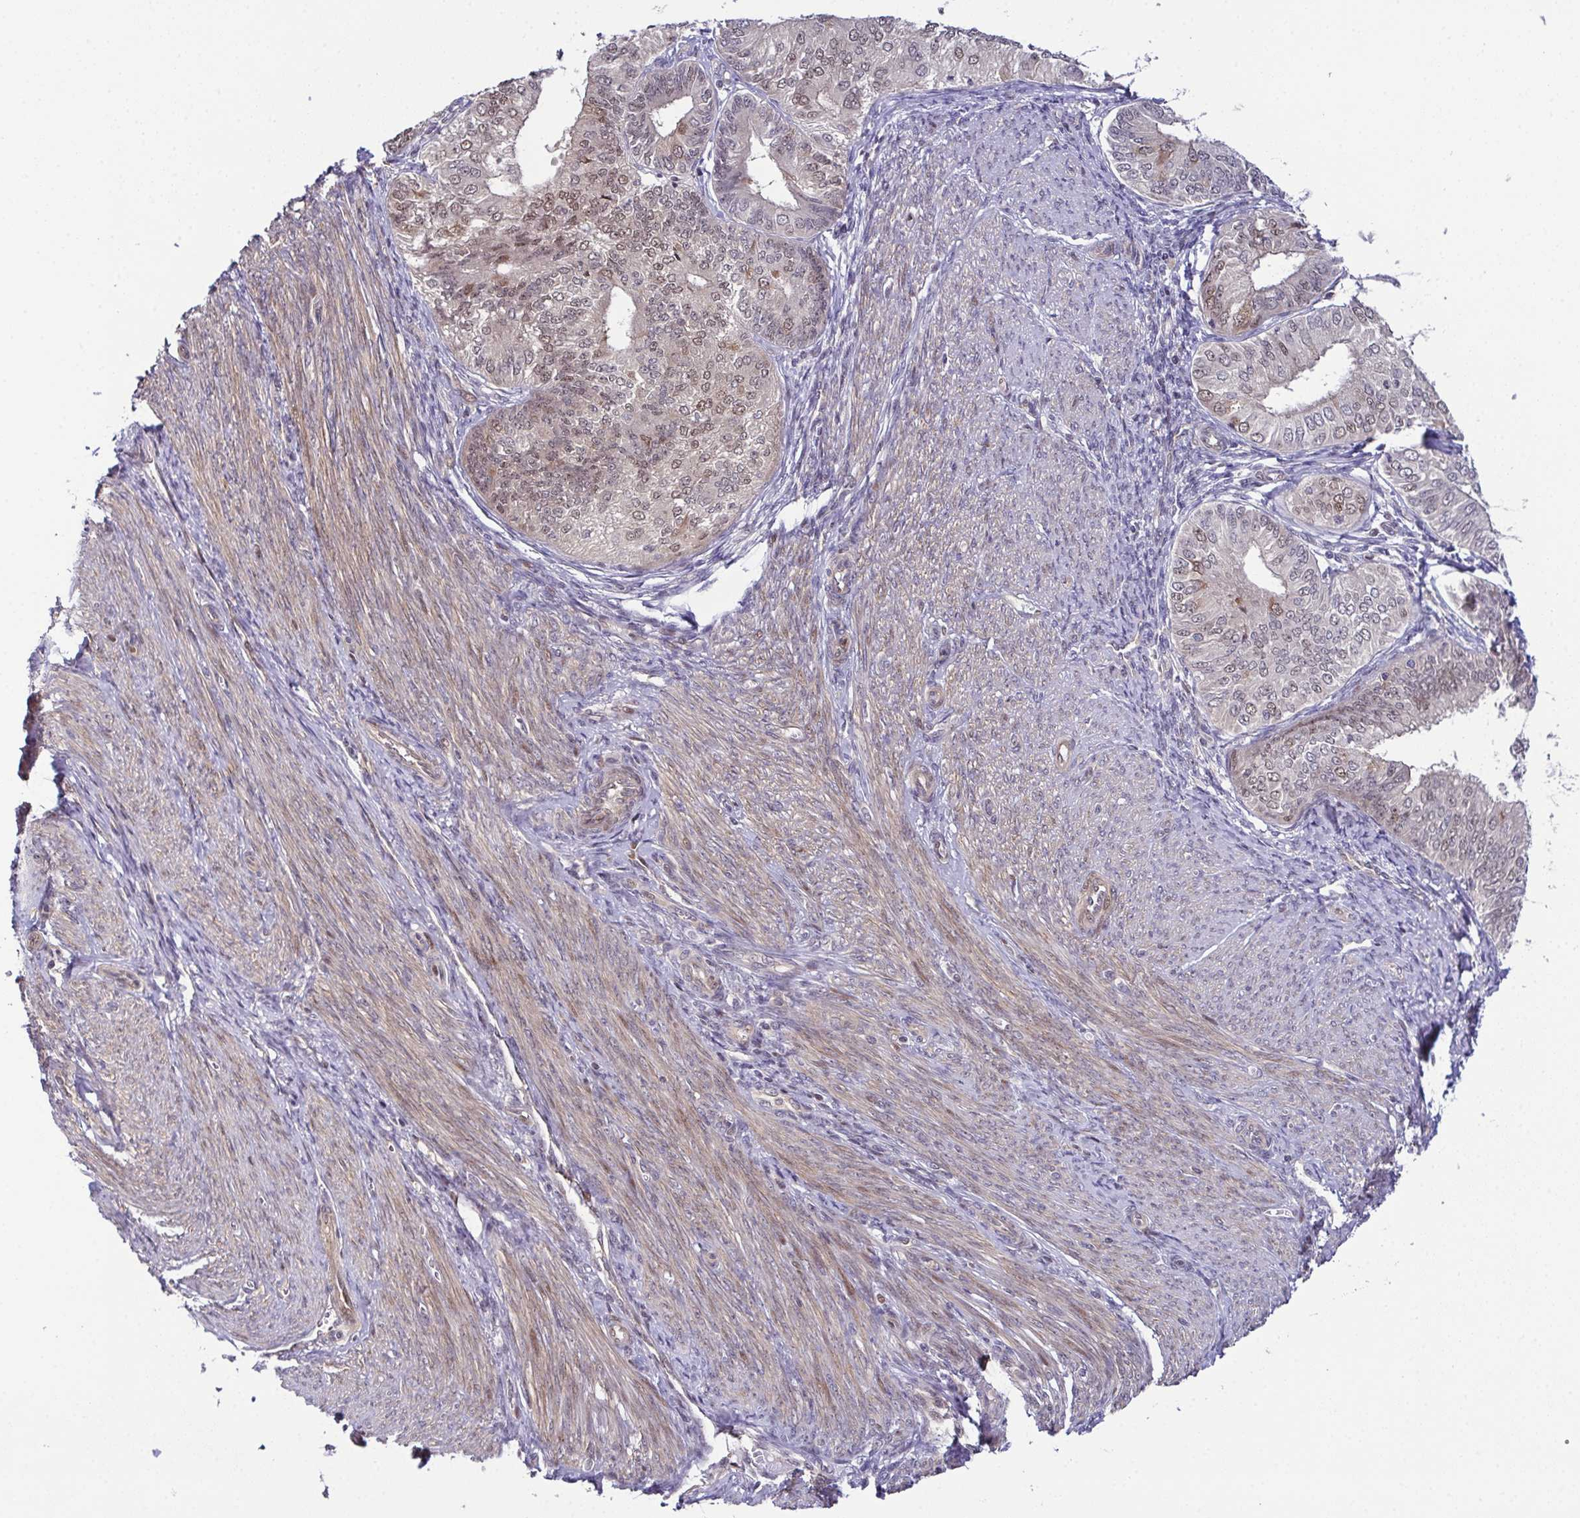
{"staining": {"intensity": "weak", "quantity": "25%-75%", "location": "nuclear"}, "tissue": "endometrial cancer", "cell_type": "Tumor cells", "image_type": "cancer", "snomed": [{"axis": "morphology", "description": "Adenocarcinoma, NOS"}, {"axis": "topography", "description": "Endometrium"}], "caption": "Immunohistochemistry of human endometrial cancer shows low levels of weak nuclear expression in approximately 25%-75% of tumor cells.", "gene": "DNAJB1", "patient": {"sex": "female", "age": 58}}